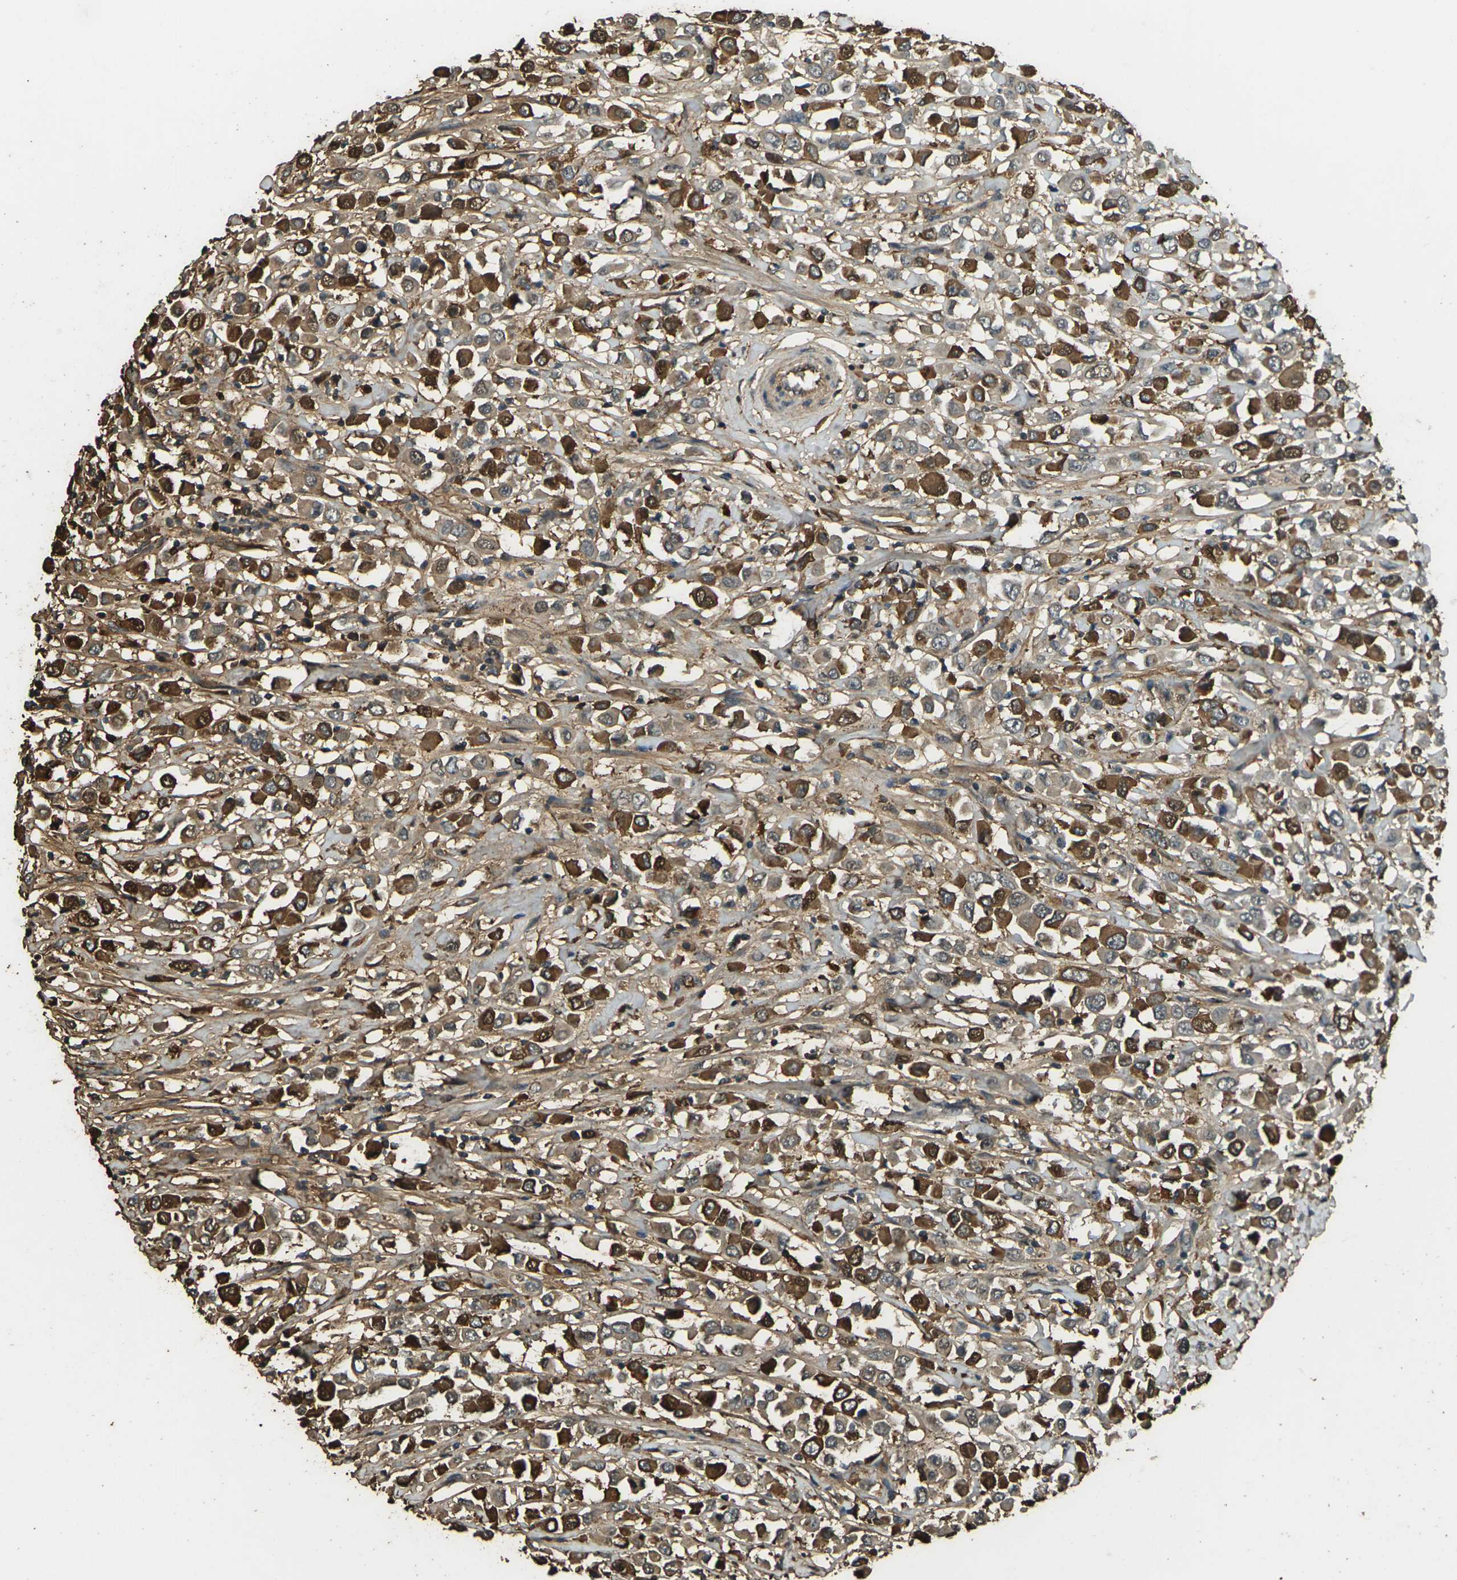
{"staining": {"intensity": "strong", "quantity": "25%-75%", "location": "cytoplasmic/membranous,nuclear"}, "tissue": "breast cancer", "cell_type": "Tumor cells", "image_type": "cancer", "snomed": [{"axis": "morphology", "description": "Duct carcinoma"}, {"axis": "topography", "description": "Breast"}], "caption": "The image reveals immunohistochemical staining of infiltrating ductal carcinoma (breast). There is strong cytoplasmic/membranous and nuclear positivity is present in about 25%-75% of tumor cells.", "gene": "CYP1B1", "patient": {"sex": "female", "age": 61}}